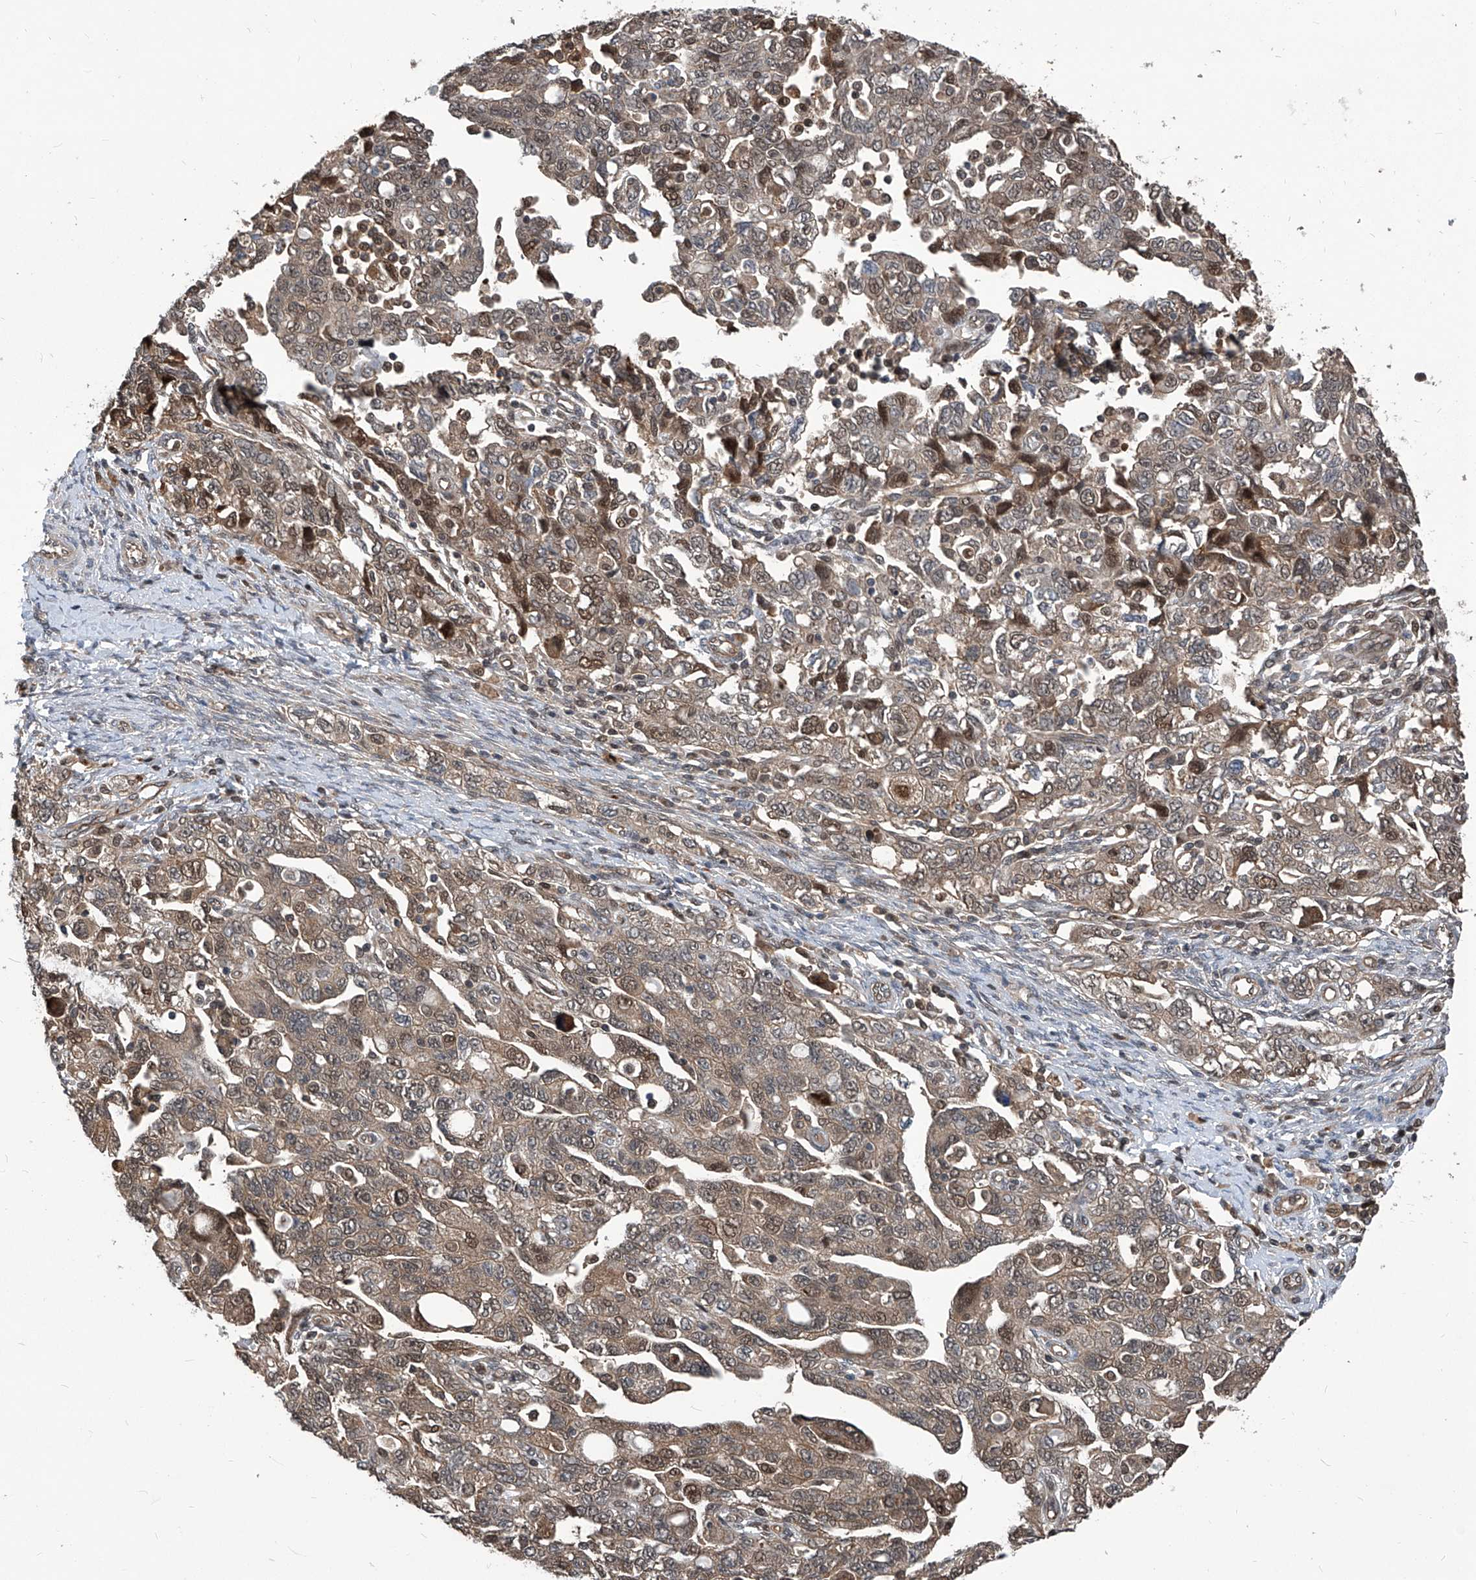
{"staining": {"intensity": "weak", "quantity": ">75%", "location": "cytoplasmic/membranous,nuclear"}, "tissue": "ovarian cancer", "cell_type": "Tumor cells", "image_type": "cancer", "snomed": [{"axis": "morphology", "description": "Carcinoma, NOS"}, {"axis": "morphology", "description": "Cystadenocarcinoma, serous, NOS"}, {"axis": "topography", "description": "Ovary"}], "caption": "Brown immunohistochemical staining in human ovarian serous cystadenocarcinoma shows weak cytoplasmic/membranous and nuclear staining in approximately >75% of tumor cells.", "gene": "PSMB1", "patient": {"sex": "female", "age": 69}}